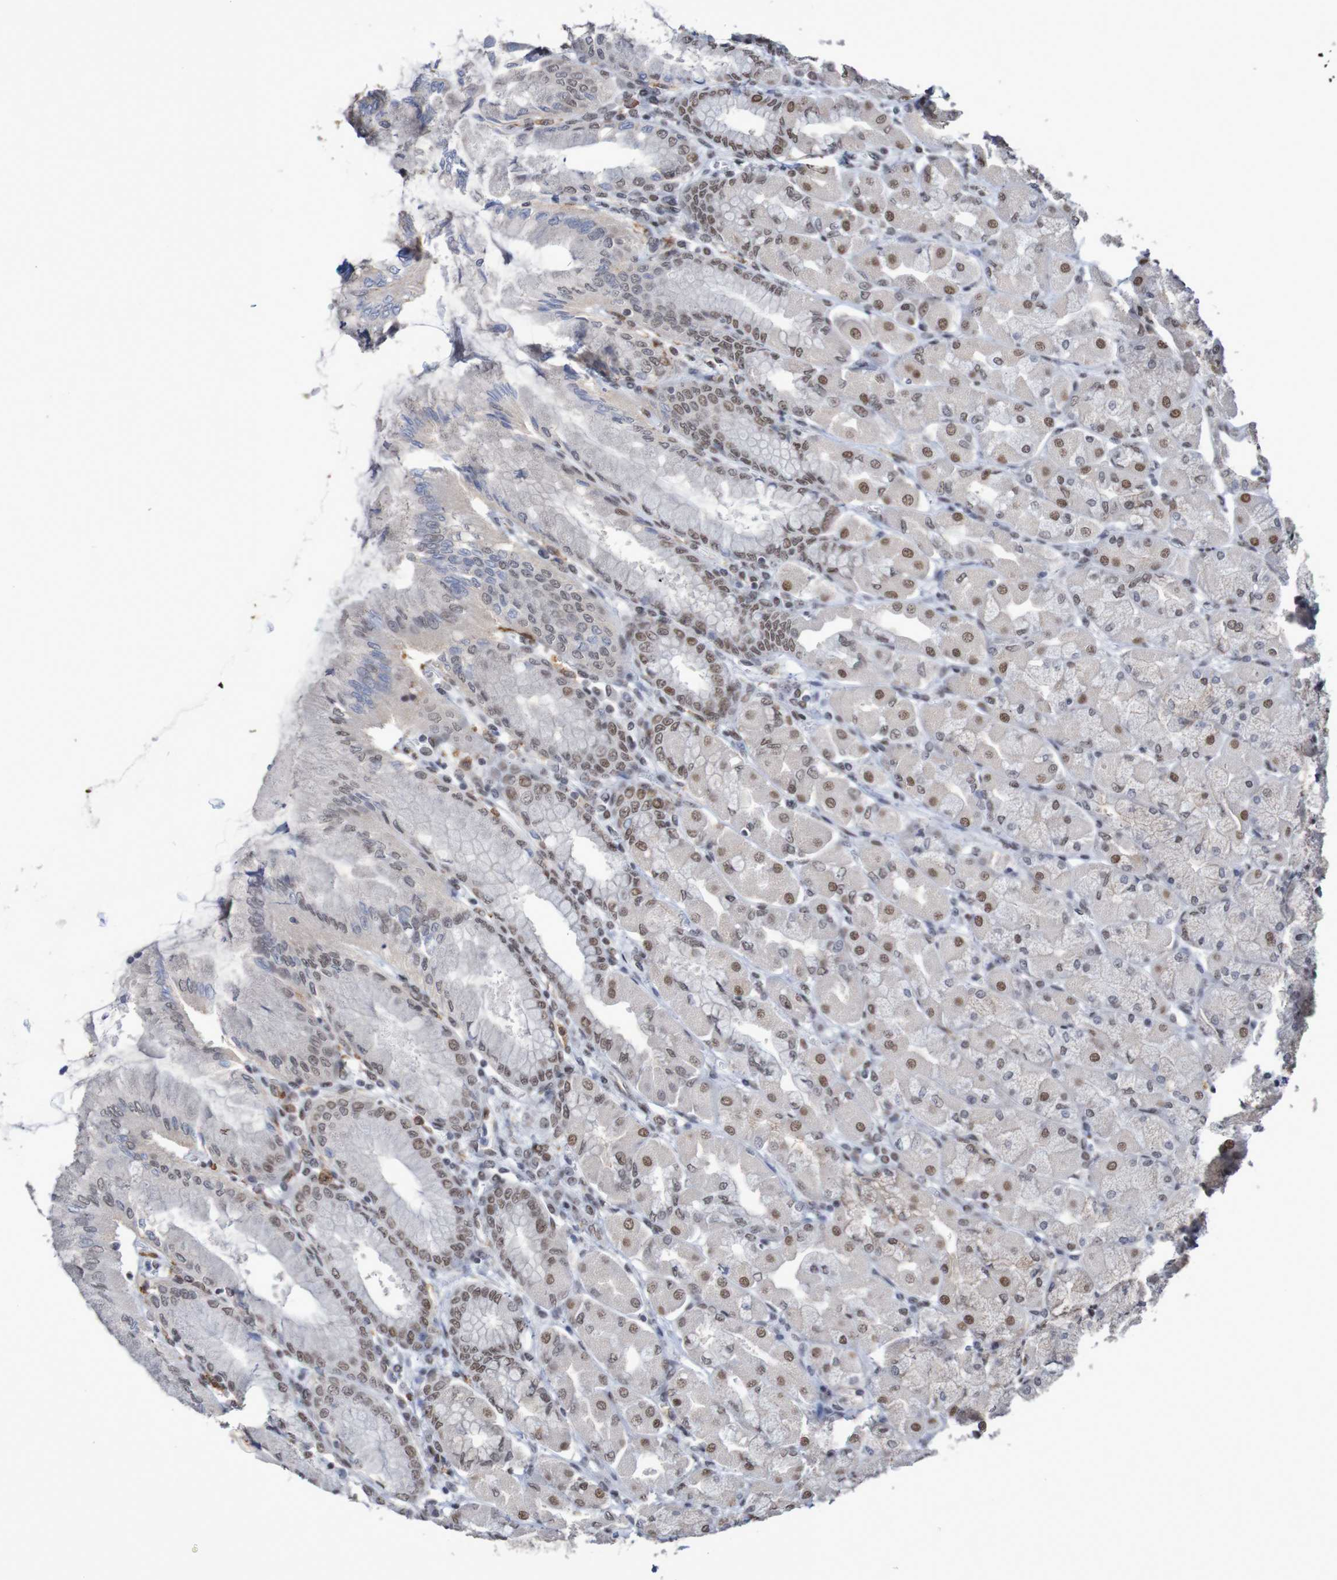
{"staining": {"intensity": "strong", "quantity": "25%-75%", "location": "cytoplasmic/membranous,nuclear"}, "tissue": "stomach", "cell_type": "Glandular cells", "image_type": "normal", "snomed": [{"axis": "morphology", "description": "Normal tissue, NOS"}, {"axis": "topography", "description": "Stomach, upper"}], "caption": "Immunohistochemistry micrograph of unremarkable stomach stained for a protein (brown), which reveals high levels of strong cytoplasmic/membranous,nuclear staining in approximately 25%-75% of glandular cells.", "gene": "MRTFB", "patient": {"sex": "female", "age": 56}}